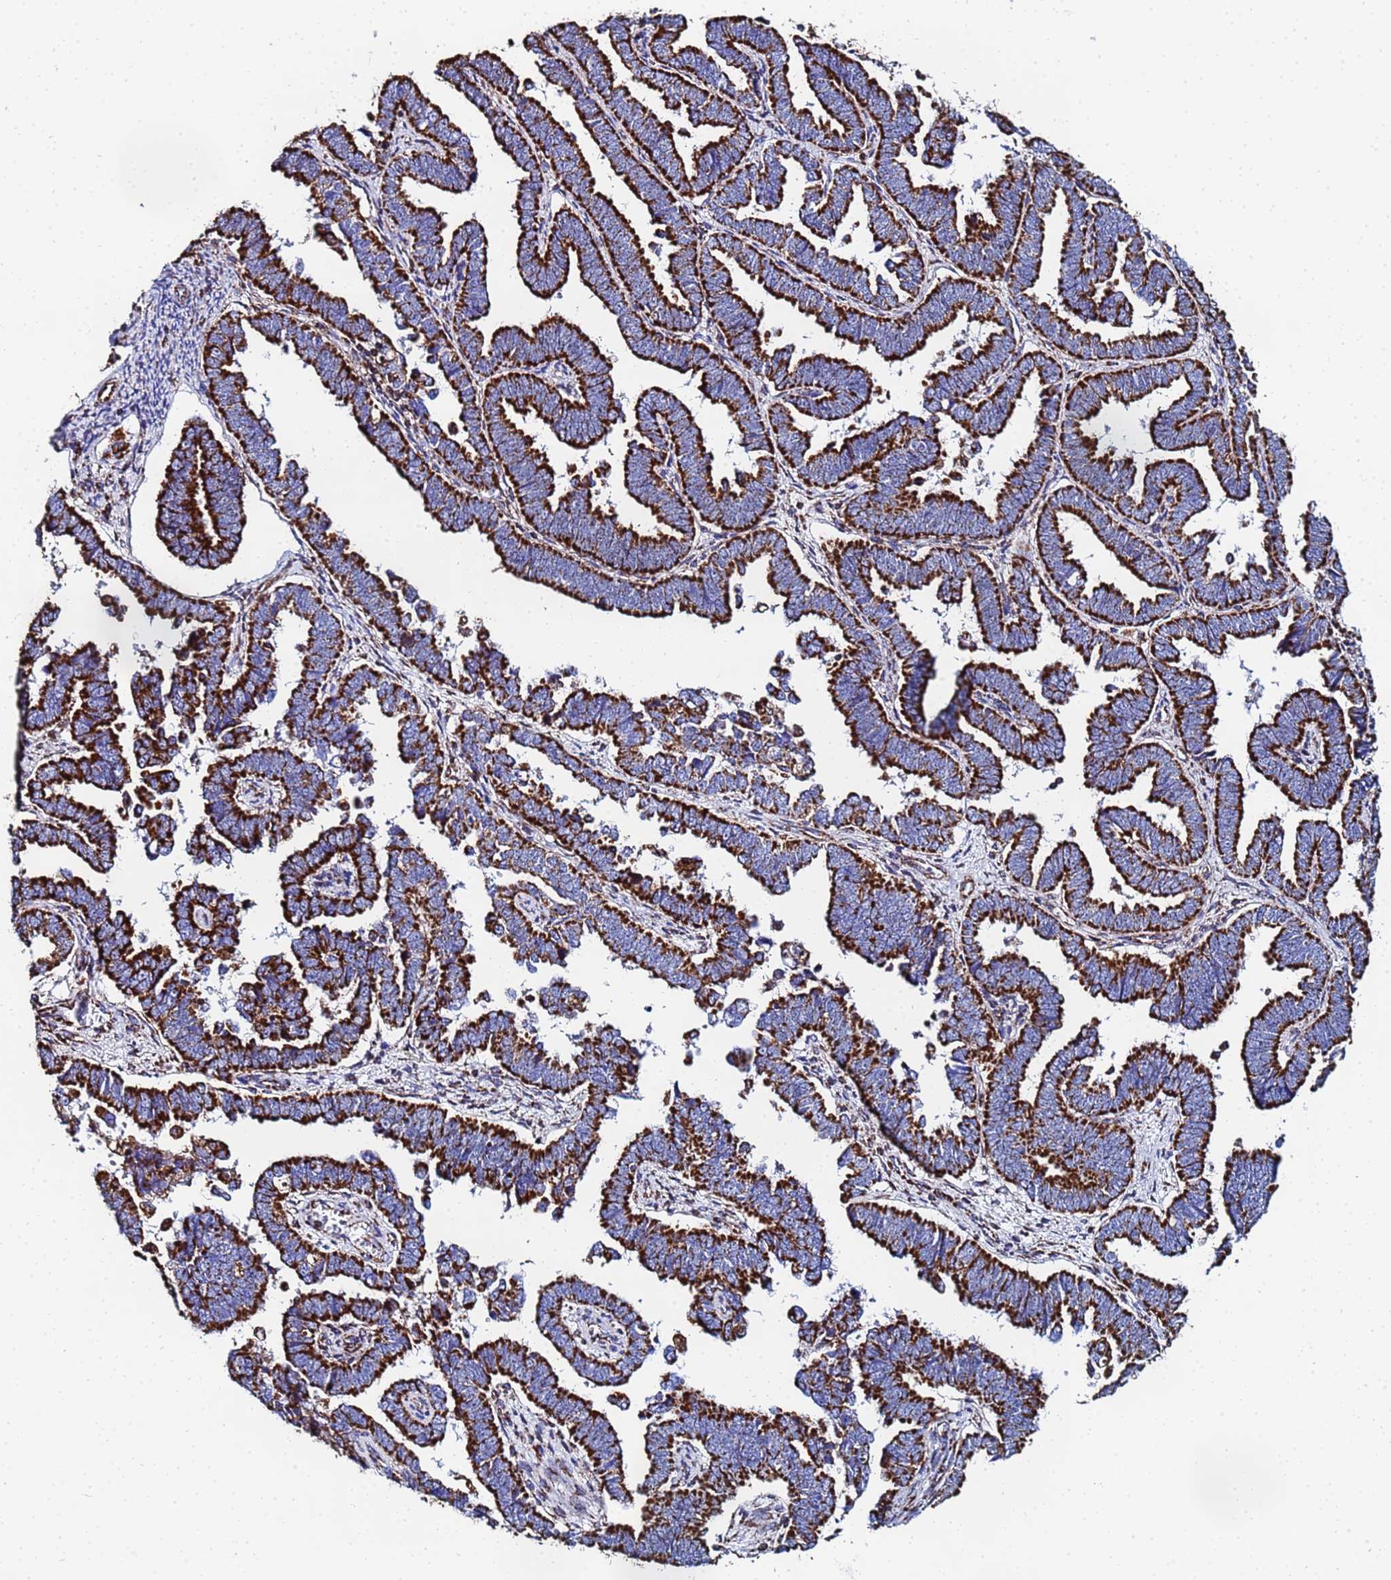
{"staining": {"intensity": "strong", "quantity": ">75%", "location": "cytoplasmic/membranous"}, "tissue": "endometrial cancer", "cell_type": "Tumor cells", "image_type": "cancer", "snomed": [{"axis": "morphology", "description": "Adenocarcinoma, NOS"}, {"axis": "topography", "description": "Endometrium"}], "caption": "The immunohistochemical stain shows strong cytoplasmic/membranous positivity in tumor cells of endometrial cancer (adenocarcinoma) tissue.", "gene": "GLUD1", "patient": {"sex": "female", "age": 75}}